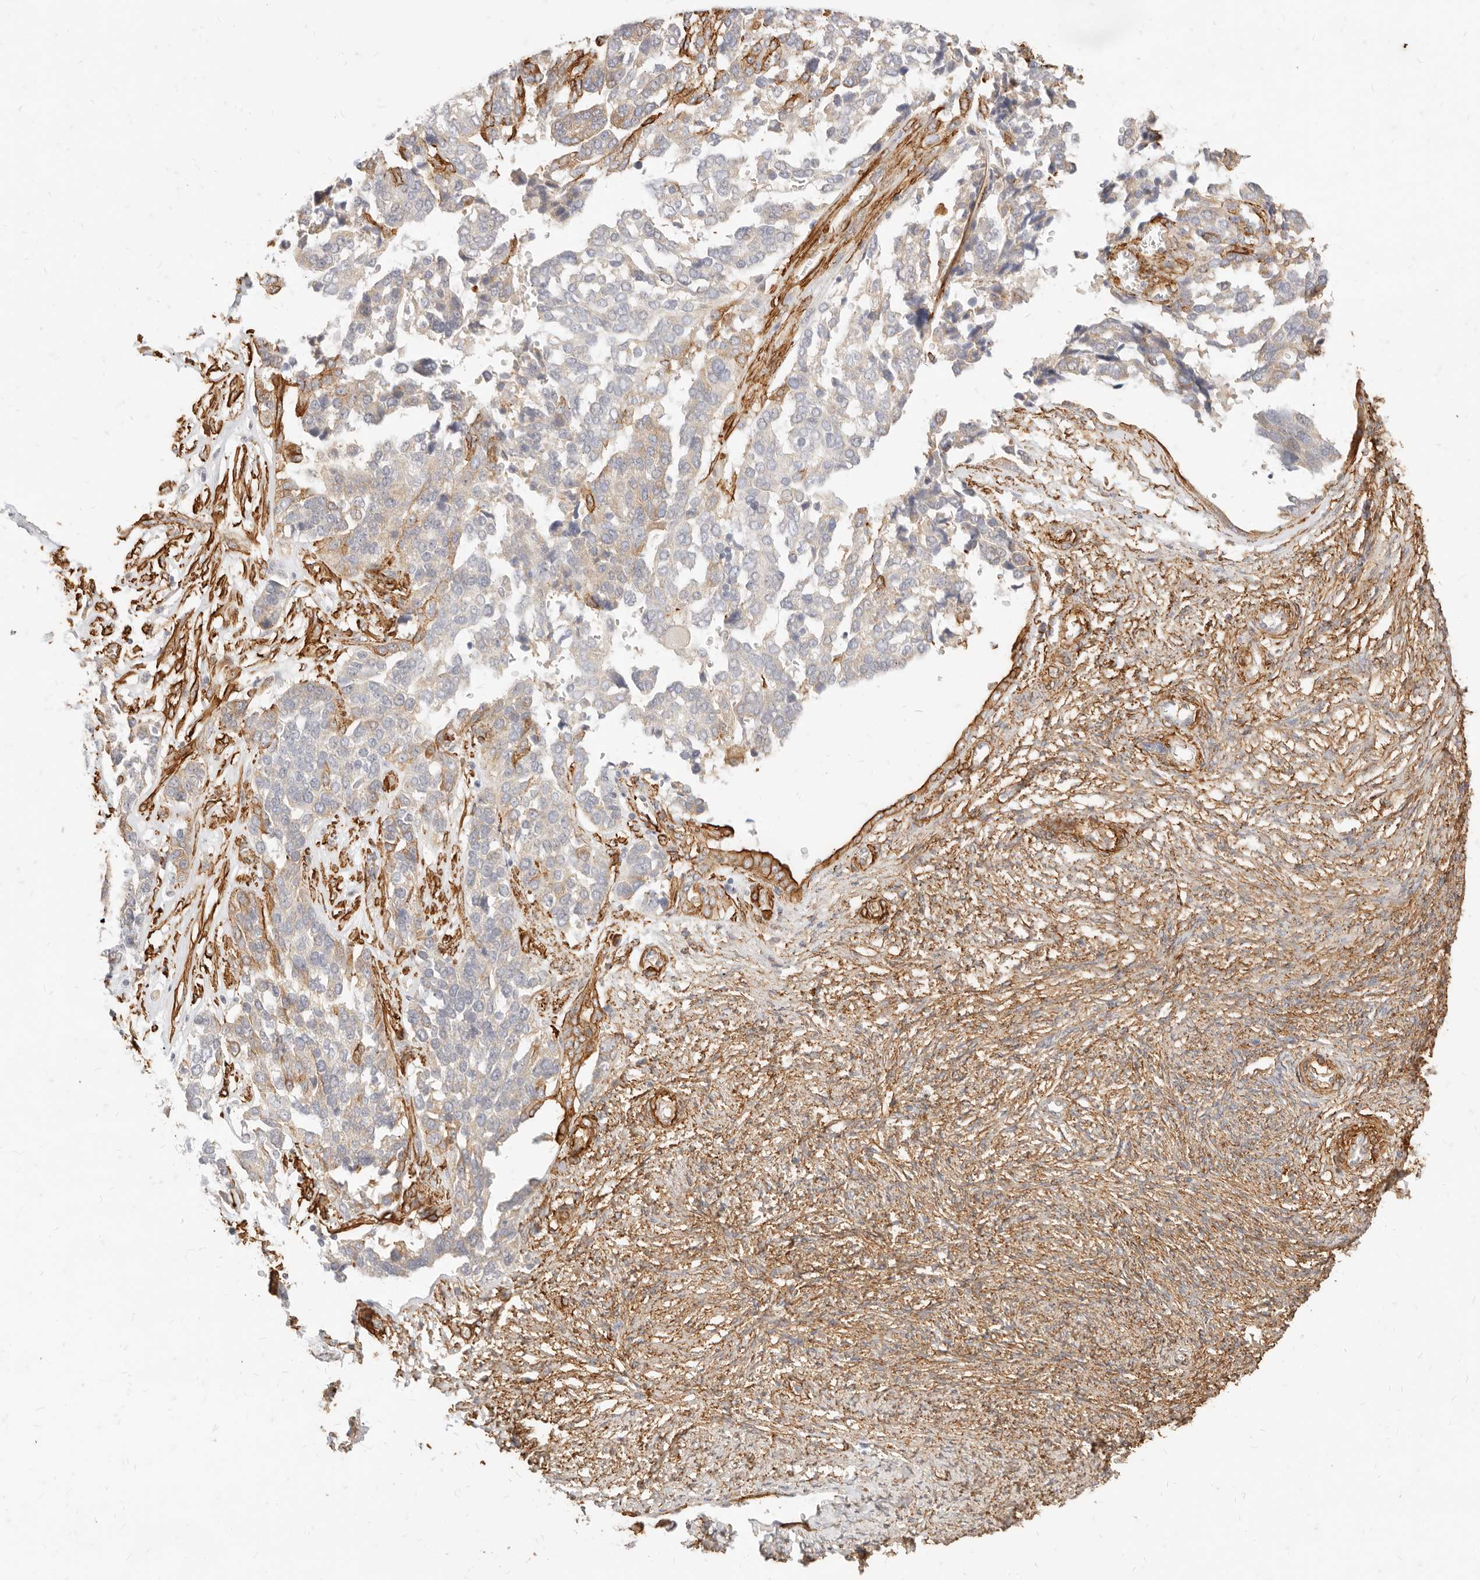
{"staining": {"intensity": "negative", "quantity": "none", "location": "none"}, "tissue": "ovarian cancer", "cell_type": "Tumor cells", "image_type": "cancer", "snomed": [{"axis": "morphology", "description": "Cystadenocarcinoma, serous, NOS"}, {"axis": "topography", "description": "Ovary"}], "caption": "Immunohistochemistry photomicrograph of ovarian cancer (serous cystadenocarcinoma) stained for a protein (brown), which displays no positivity in tumor cells.", "gene": "TMTC2", "patient": {"sex": "female", "age": 44}}